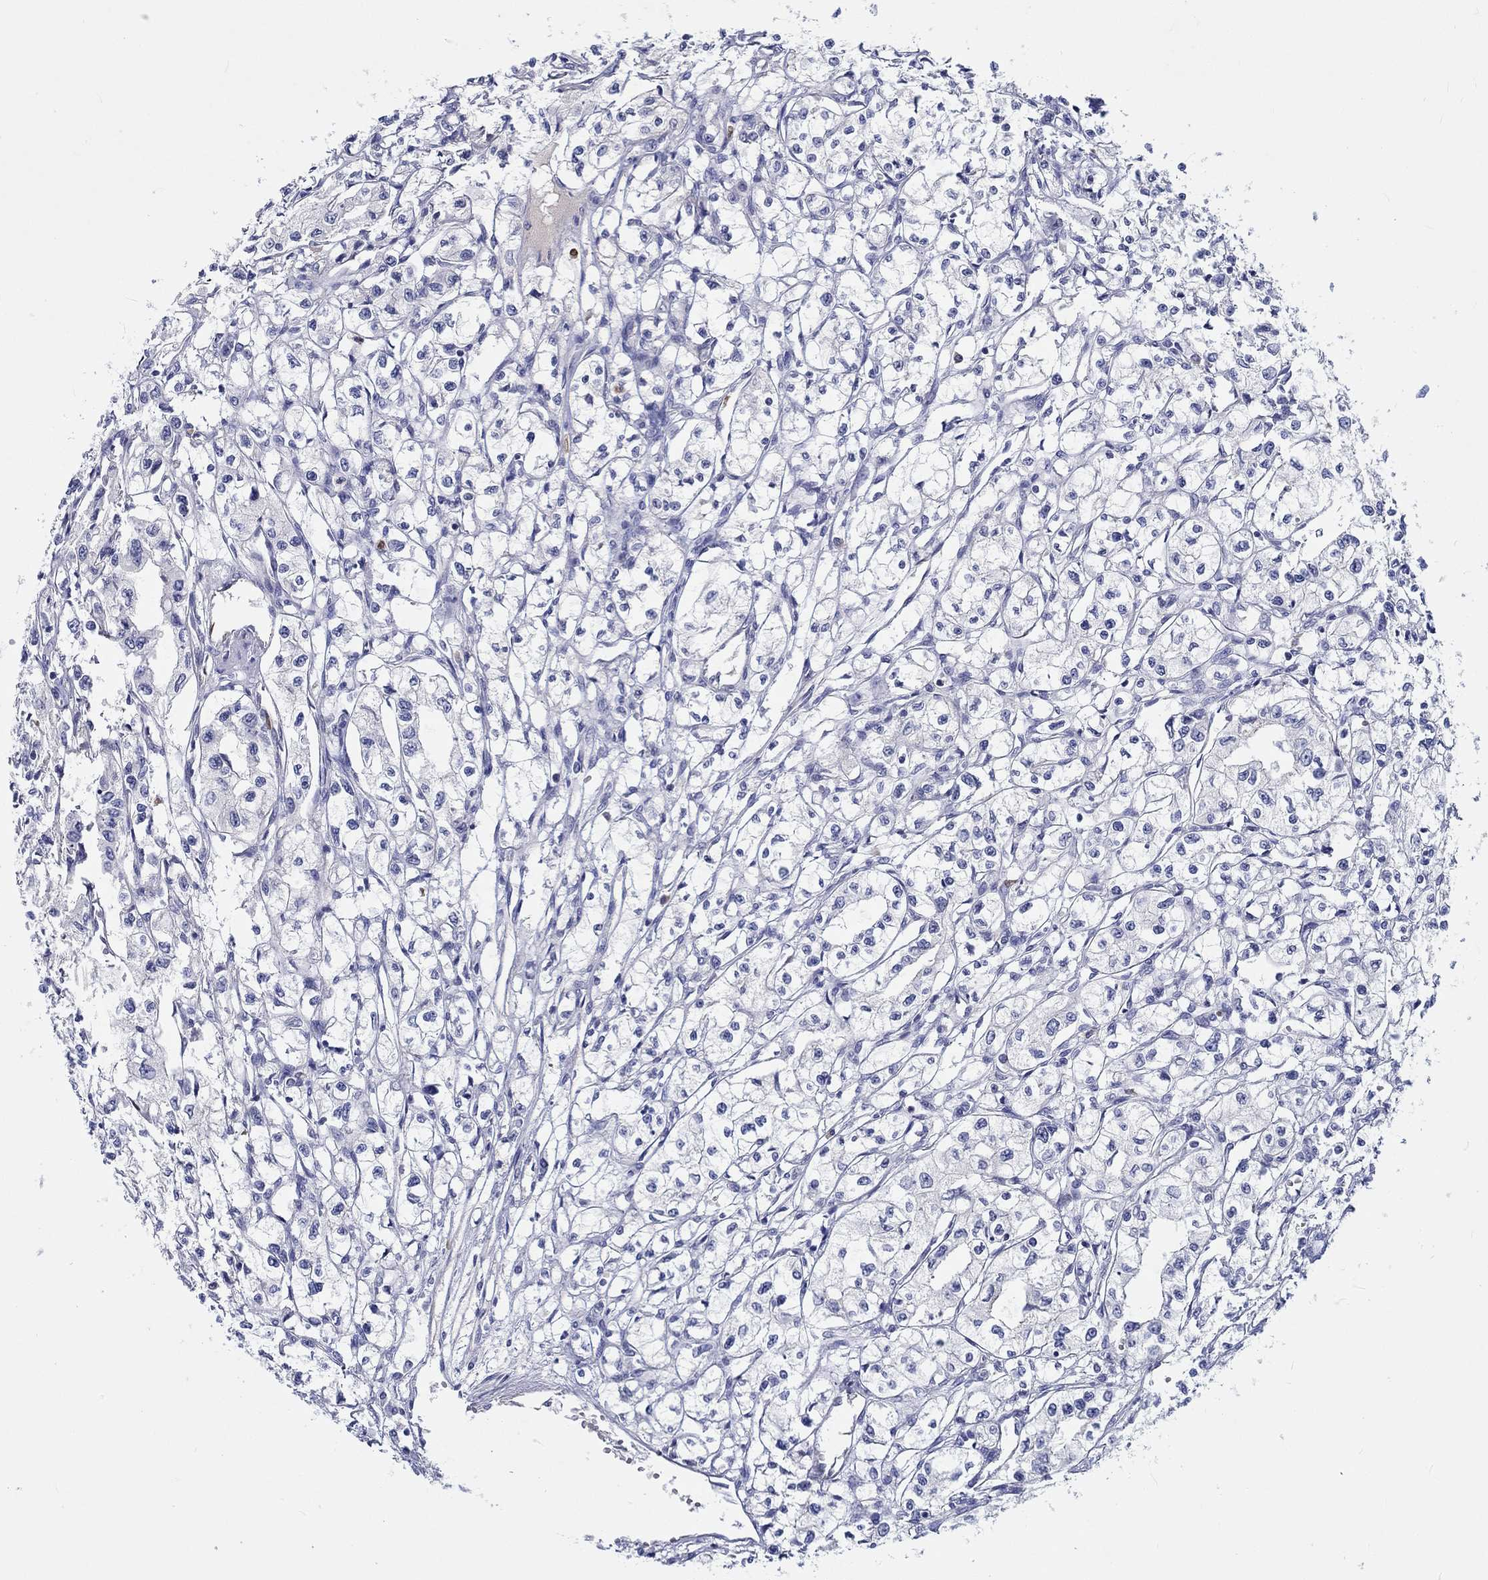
{"staining": {"intensity": "negative", "quantity": "none", "location": "none"}, "tissue": "renal cancer", "cell_type": "Tumor cells", "image_type": "cancer", "snomed": [{"axis": "morphology", "description": "Adenocarcinoma, NOS"}, {"axis": "topography", "description": "Kidney"}], "caption": "A photomicrograph of renal cancer stained for a protein shows no brown staining in tumor cells.", "gene": "CDY2B", "patient": {"sex": "male", "age": 56}}